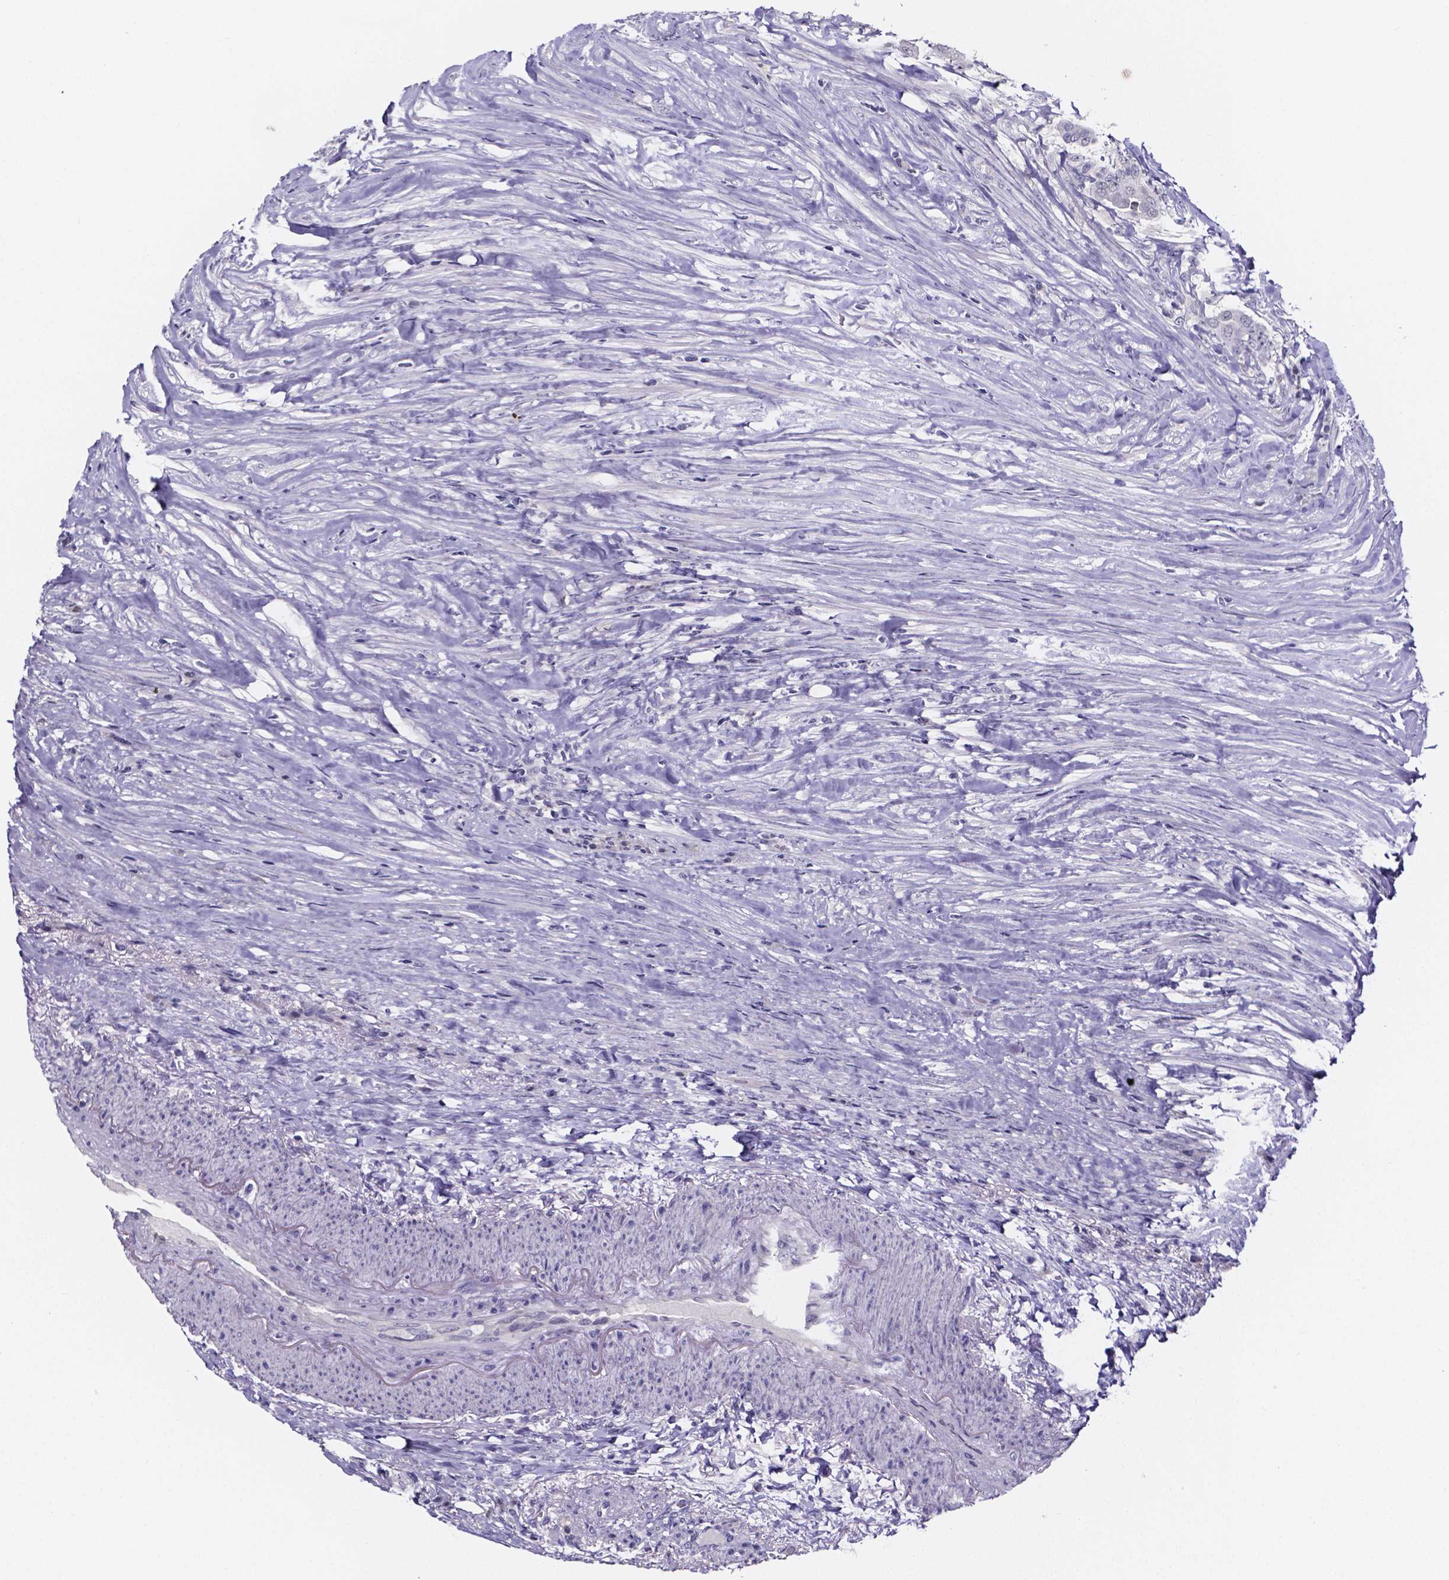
{"staining": {"intensity": "negative", "quantity": "none", "location": "none"}, "tissue": "colorectal cancer", "cell_type": "Tumor cells", "image_type": "cancer", "snomed": [{"axis": "morphology", "description": "Adenocarcinoma, NOS"}, {"axis": "topography", "description": "Colon"}], "caption": "DAB (3,3'-diaminobenzidine) immunohistochemical staining of colorectal cancer (adenocarcinoma) reveals no significant staining in tumor cells.", "gene": "IZUMO1", "patient": {"sex": "female", "age": 43}}